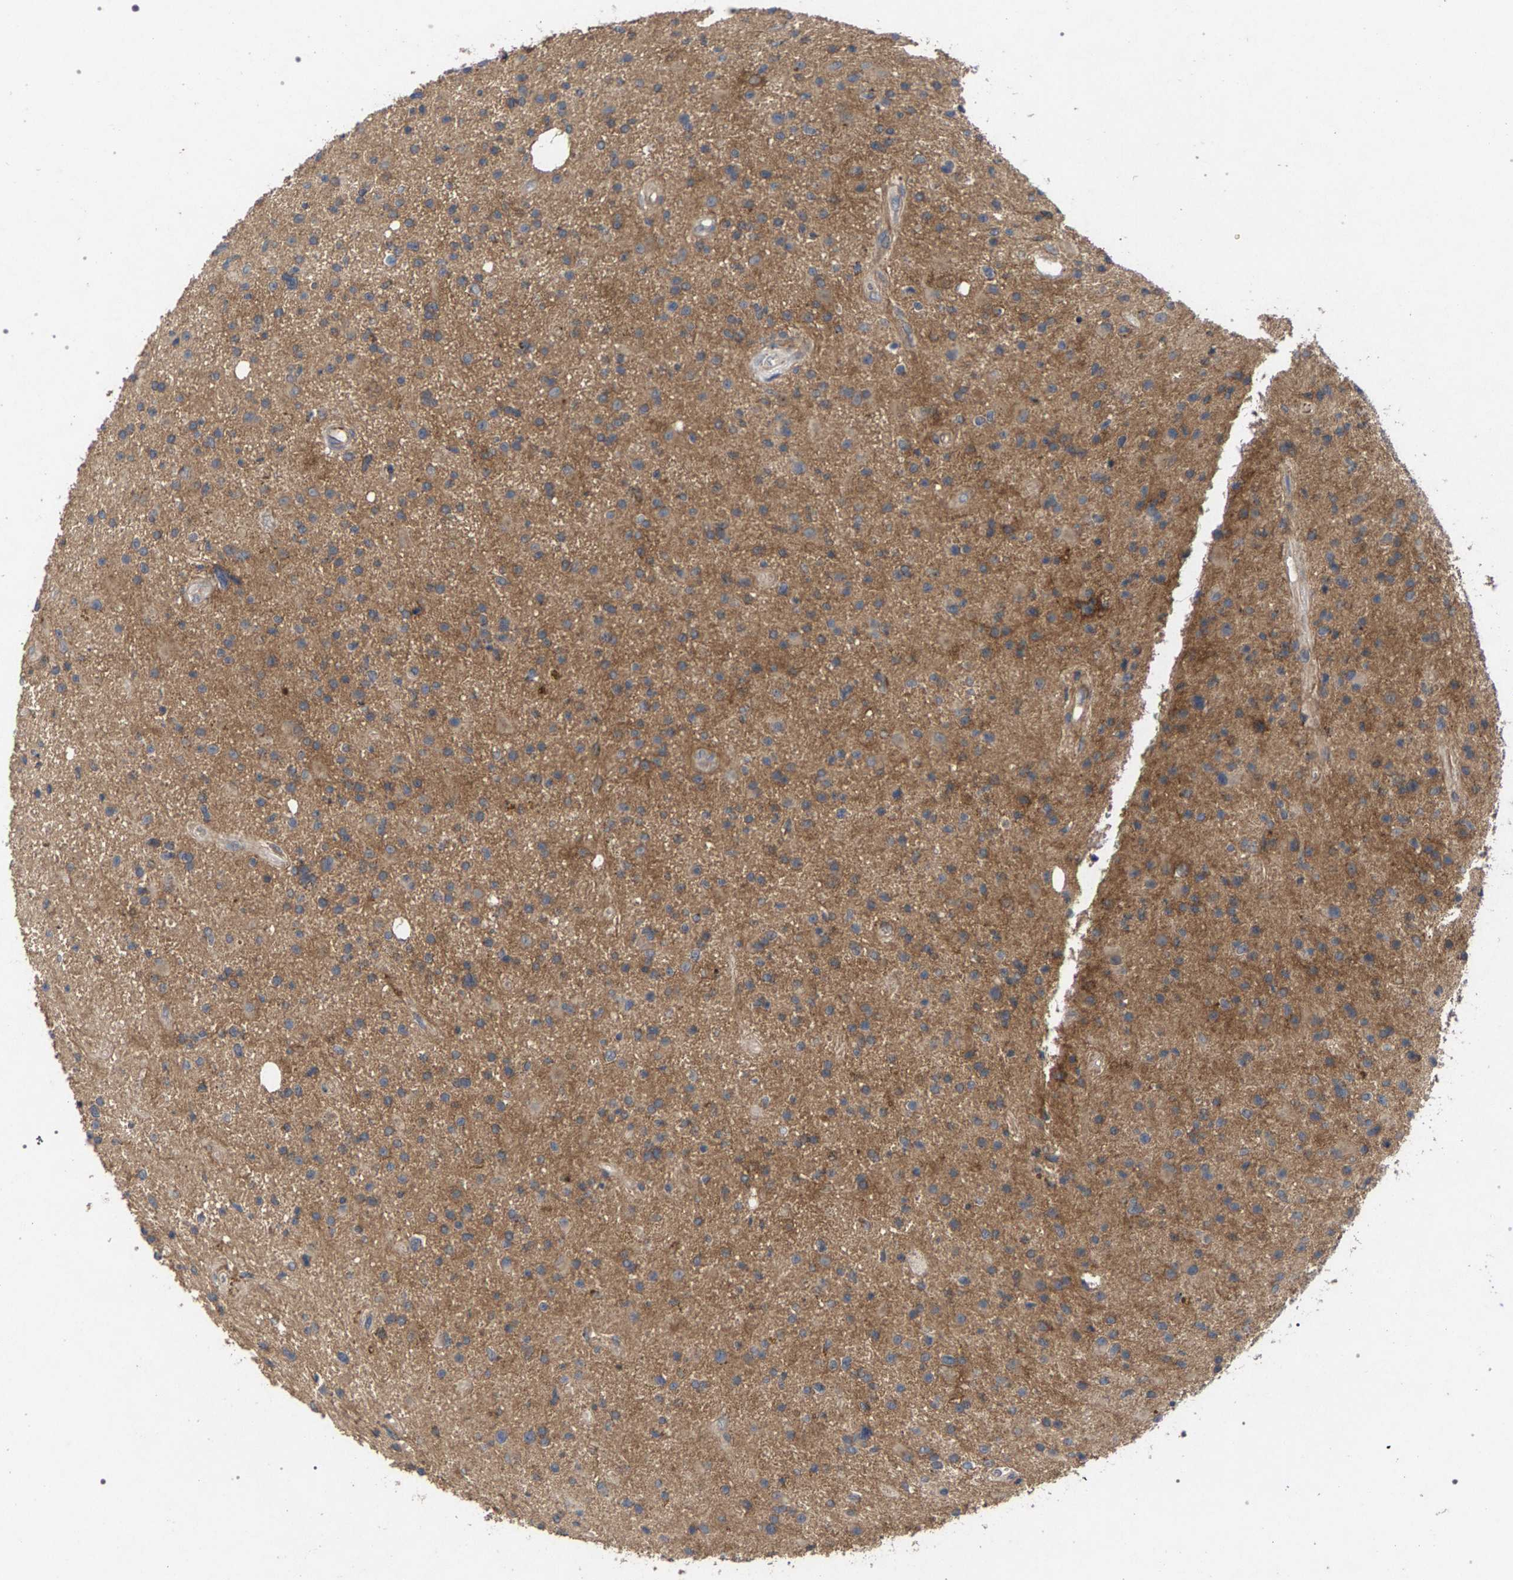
{"staining": {"intensity": "moderate", "quantity": ">75%", "location": "cytoplasmic/membranous"}, "tissue": "glioma", "cell_type": "Tumor cells", "image_type": "cancer", "snomed": [{"axis": "morphology", "description": "Glioma, malignant, High grade"}, {"axis": "topography", "description": "Brain"}], "caption": "A brown stain shows moderate cytoplasmic/membranous expression of a protein in malignant glioma (high-grade) tumor cells. The staining was performed using DAB (3,3'-diaminobenzidine) to visualize the protein expression in brown, while the nuclei were stained in blue with hematoxylin (Magnification: 20x).", "gene": "SLC4A4", "patient": {"sex": "male", "age": 33}}